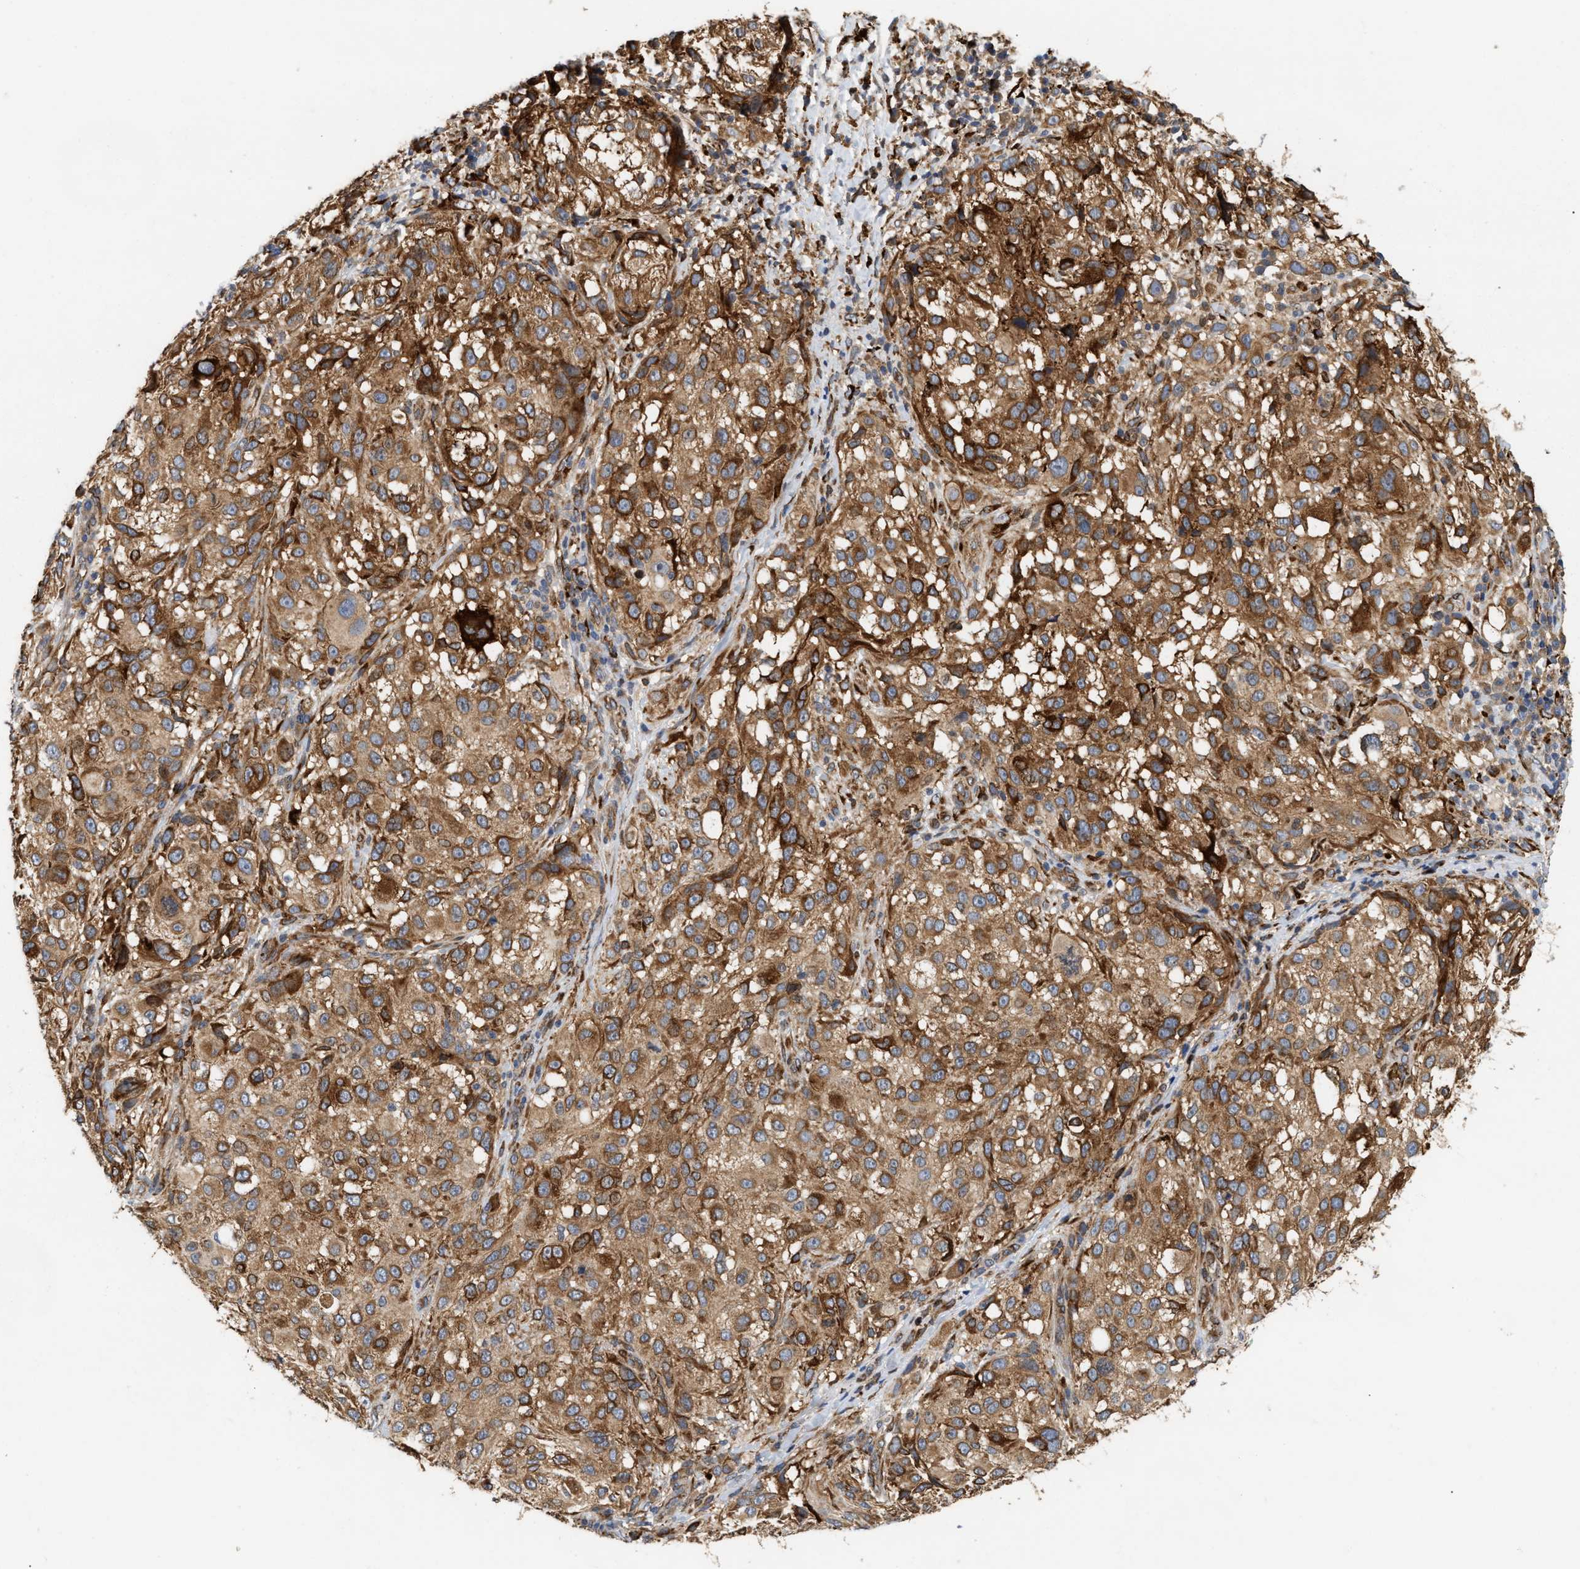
{"staining": {"intensity": "moderate", "quantity": ">75%", "location": "cytoplasmic/membranous"}, "tissue": "melanoma", "cell_type": "Tumor cells", "image_type": "cancer", "snomed": [{"axis": "morphology", "description": "Necrosis, NOS"}, {"axis": "morphology", "description": "Malignant melanoma, NOS"}, {"axis": "topography", "description": "Skin"}], "caption": "A histopathology image of human malignant melanoma stained for a protein exhibits moderate cytoplasmic/membranous brown staining in tumor cells.", "gene": "PLCD1", "patient": {"sex": "female", "age": 87}}